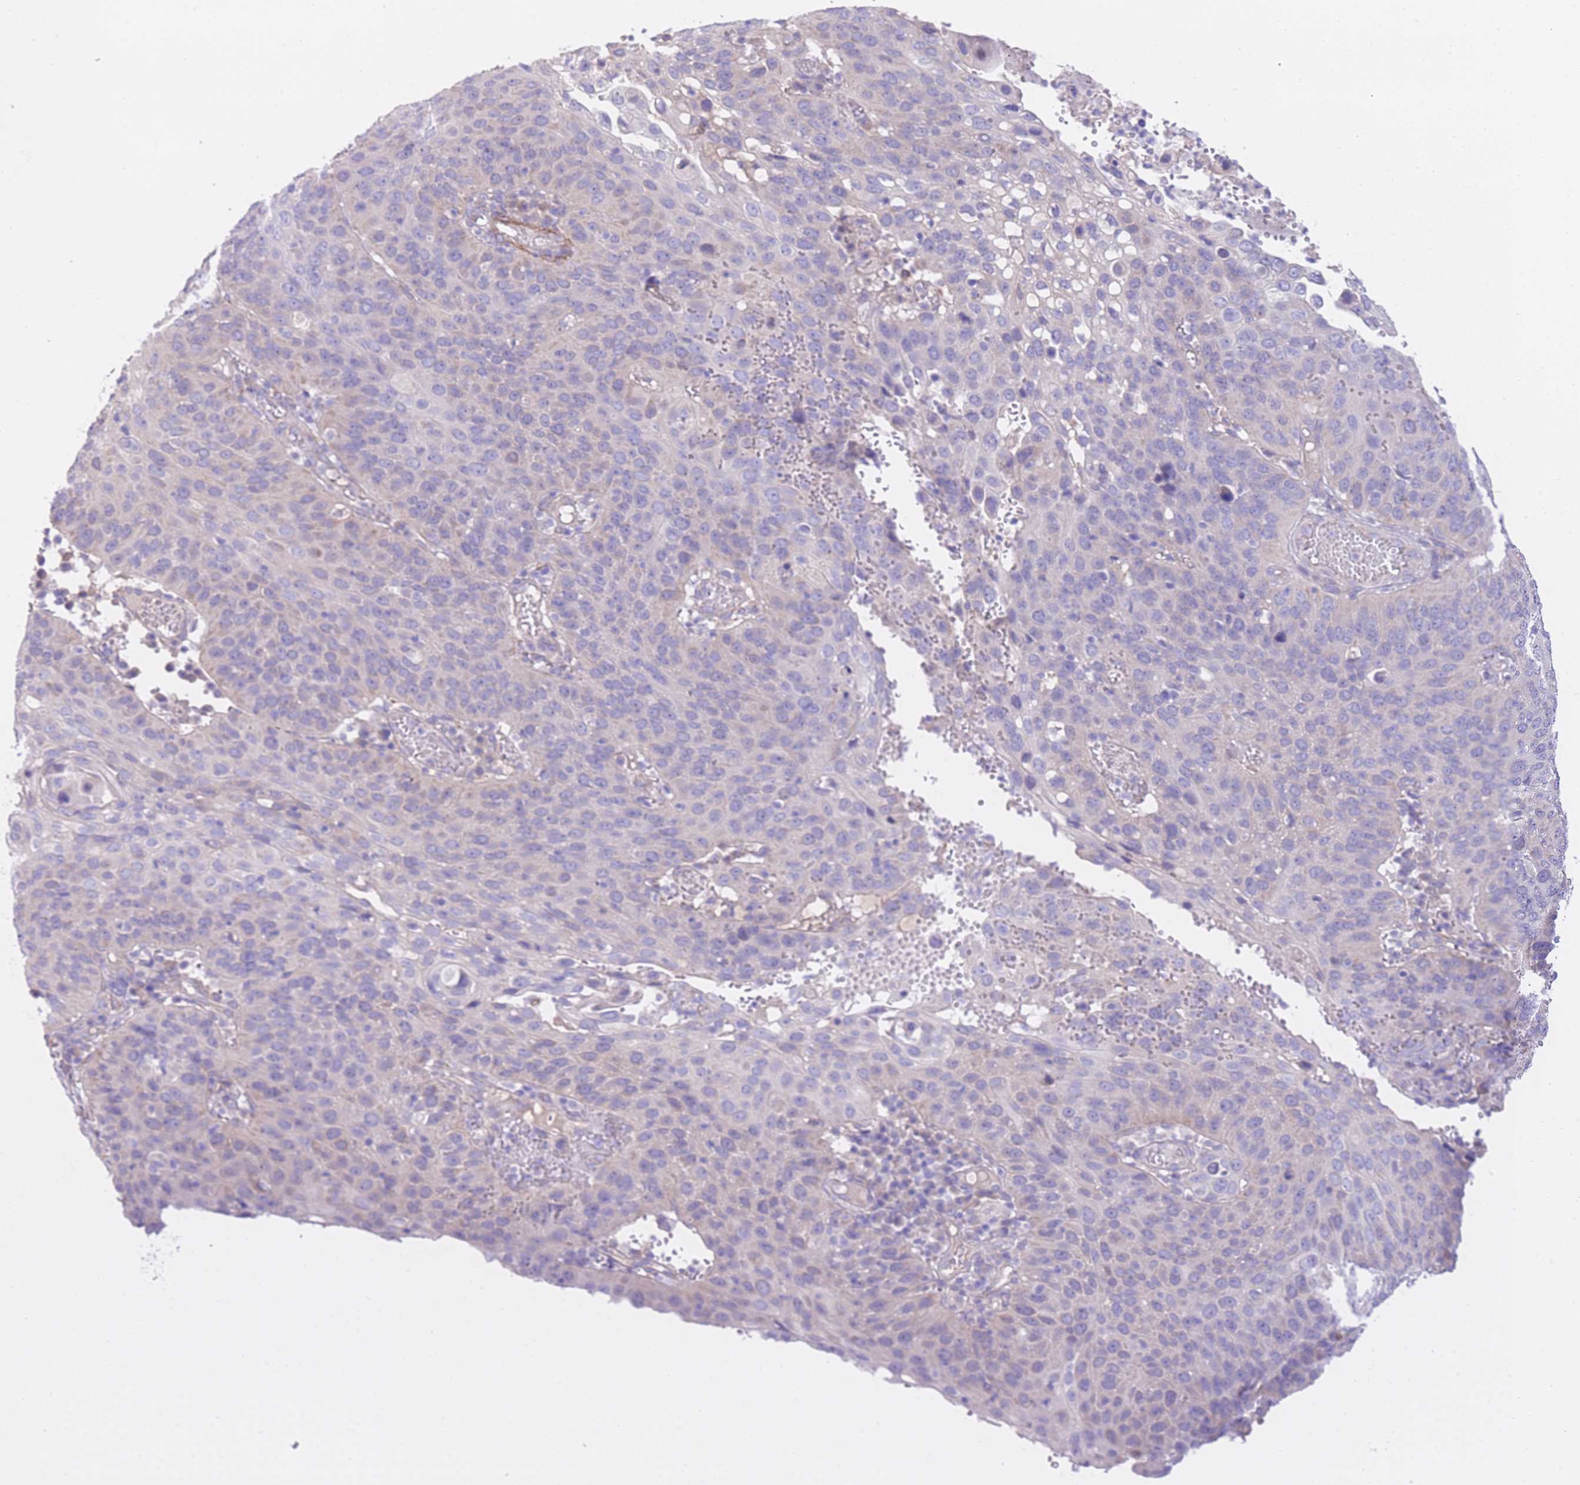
{"staining": {"intensity": "negative", "quantity": "none", "location": "none"}, "tissue": "cervical cancer", "cell_type": "Tumor cells", "image_type": "cancer", "snomed": [{"axis": "morphology", "description": "Squamous cell carcinoma, NOS"}, {"axis": "topography", "description": "Cervix"}], "caption": "DAB (3,3'-diaminobenzidine) immunohistochemical staining of human squamous cell carcinoma (cervical) shows no significant staining in tumor cells.", "gene": "PGM1", "patient": {"sex": "female", "age": 36}}